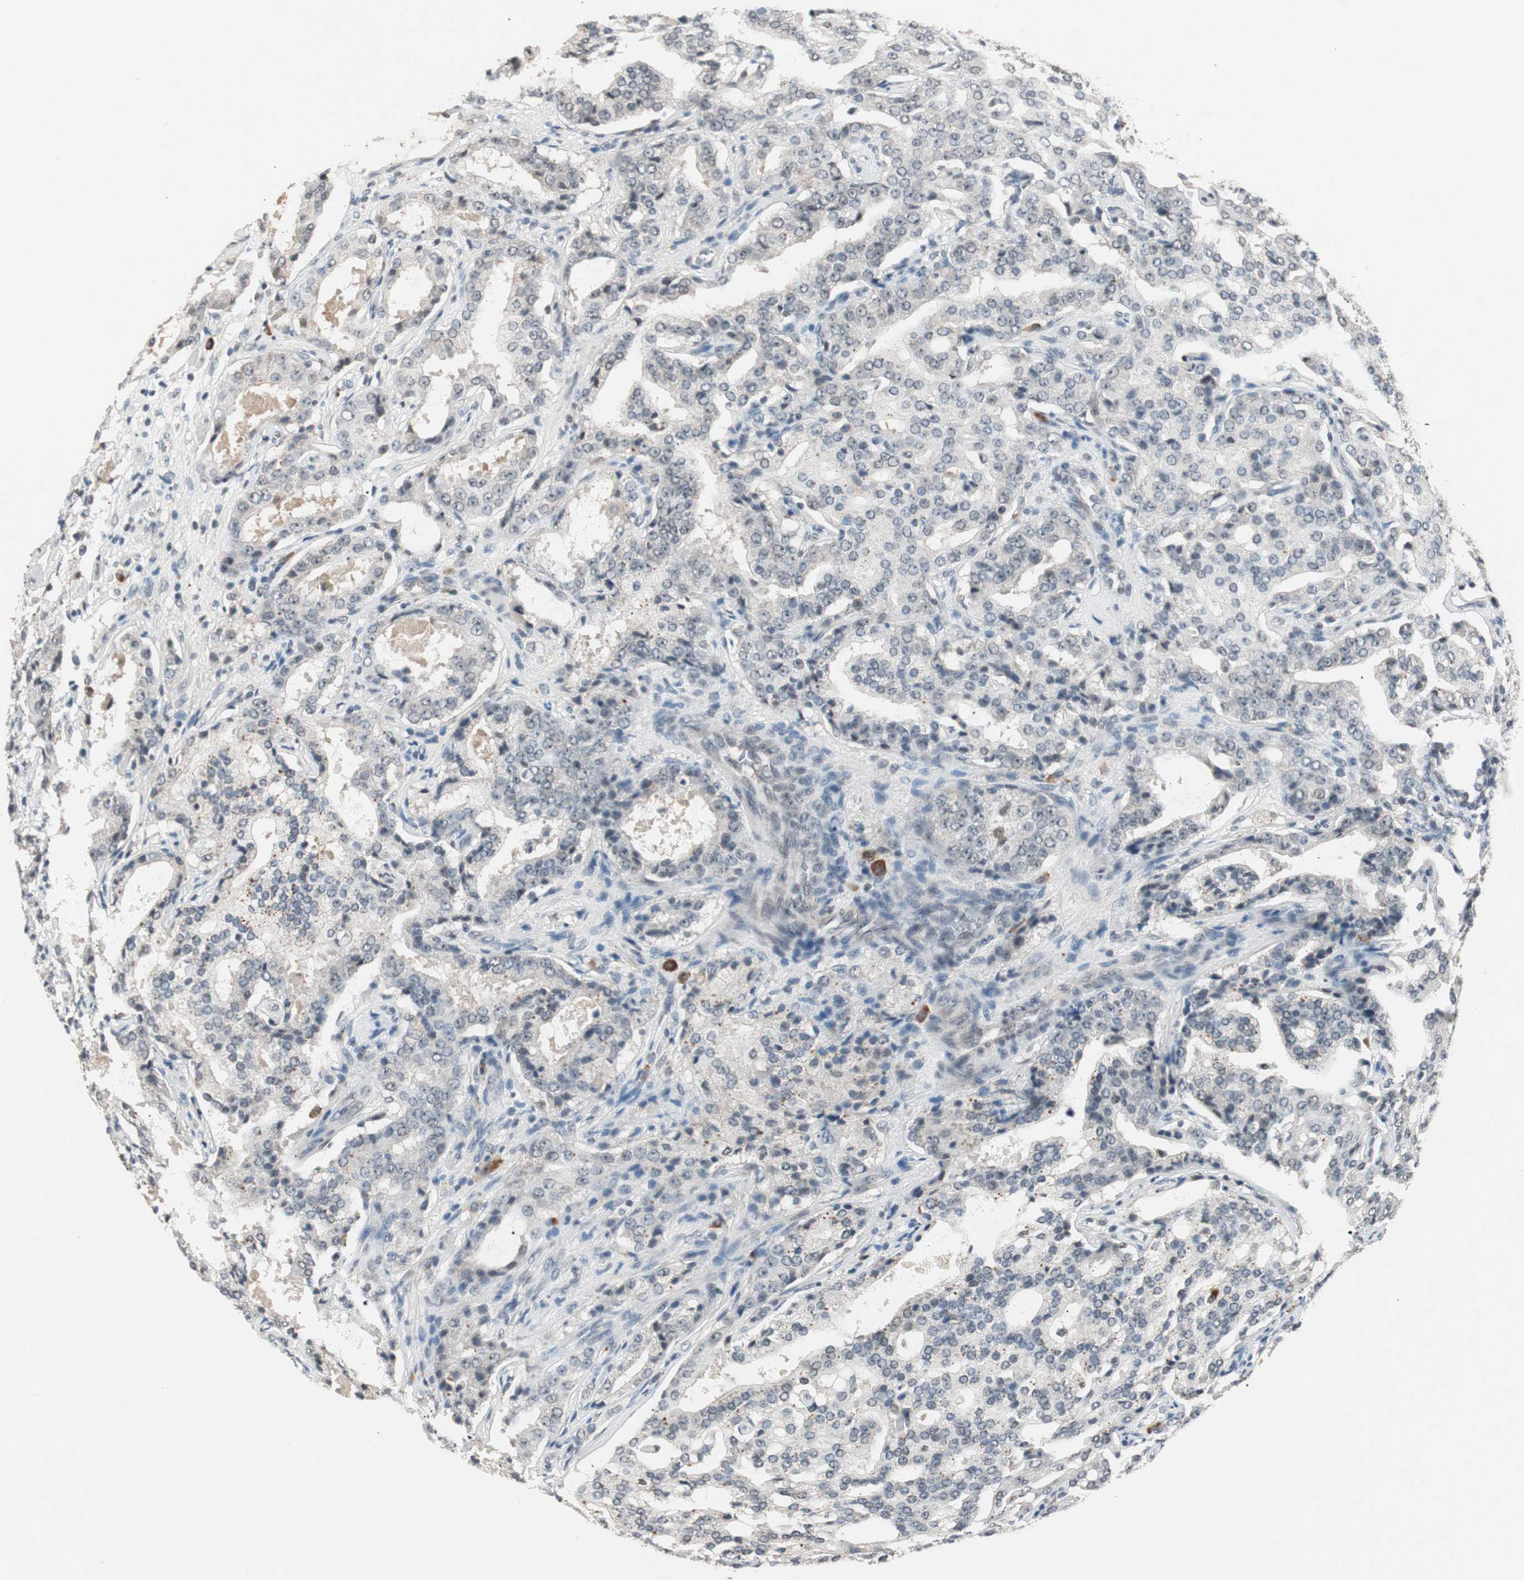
{"staining": {"intensity": "negative", "quantity": "none", "location": "none"}, "tissue": "prostate cancer", "cell_type": "Tumor cells", "image_type": "cancer", "snomed": [{"axis": "morphology", "description": "Adenocarcinoma, High grade"}, {"axis": "topography", "description": "Prostate"}], "caption": "A micrograph of prostate adenocarcinoma (high-grade) stained for a protein exhibits no brown staining in tumor cells. Nuclei are stained in blue.", "gene": "NFRKB", "patient": {"sex": "male", "age": 72}}